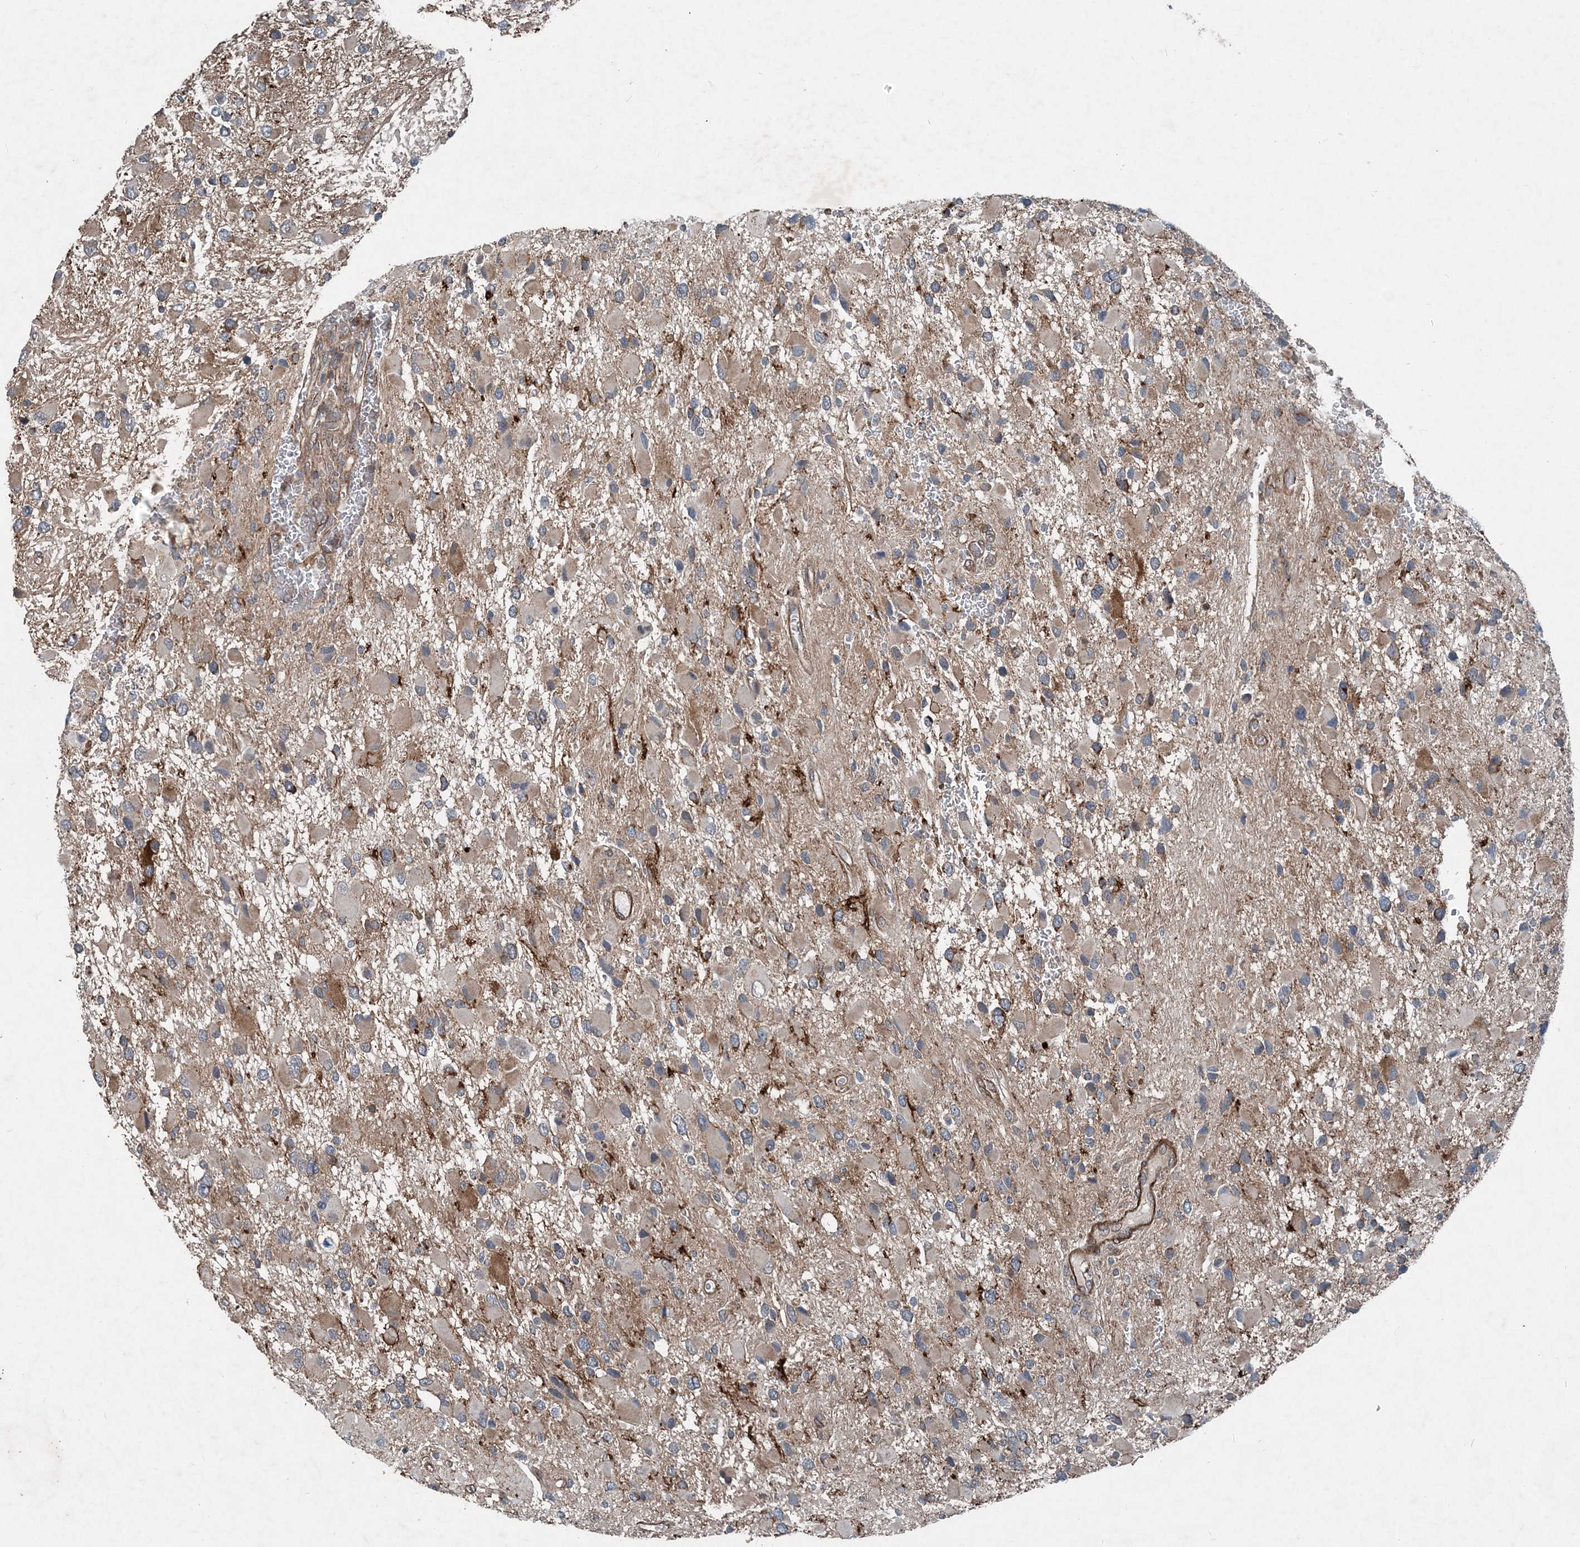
{"staining": {"intensity": "weak", "quantity": ">75%", "location": "cytoplasmic/membranous"}, "tissue": "glioma", "cell_type": "Tumor cells", "image_type": "cancer", "snomed": [{"axis": "morphology", "description": "Glioma, malignant, High grade"}, {"axis": "topography", "description": "Brain"}], "caption": "Immunohistochemical staining of human malignant glioma (high-grade) exhibits low levels of weak cytoplasmic/membranous protein positivity in about >75% of tumor cells.", "gene": "NDUFA2", "patient": {"sex": "male", "age": 53}}